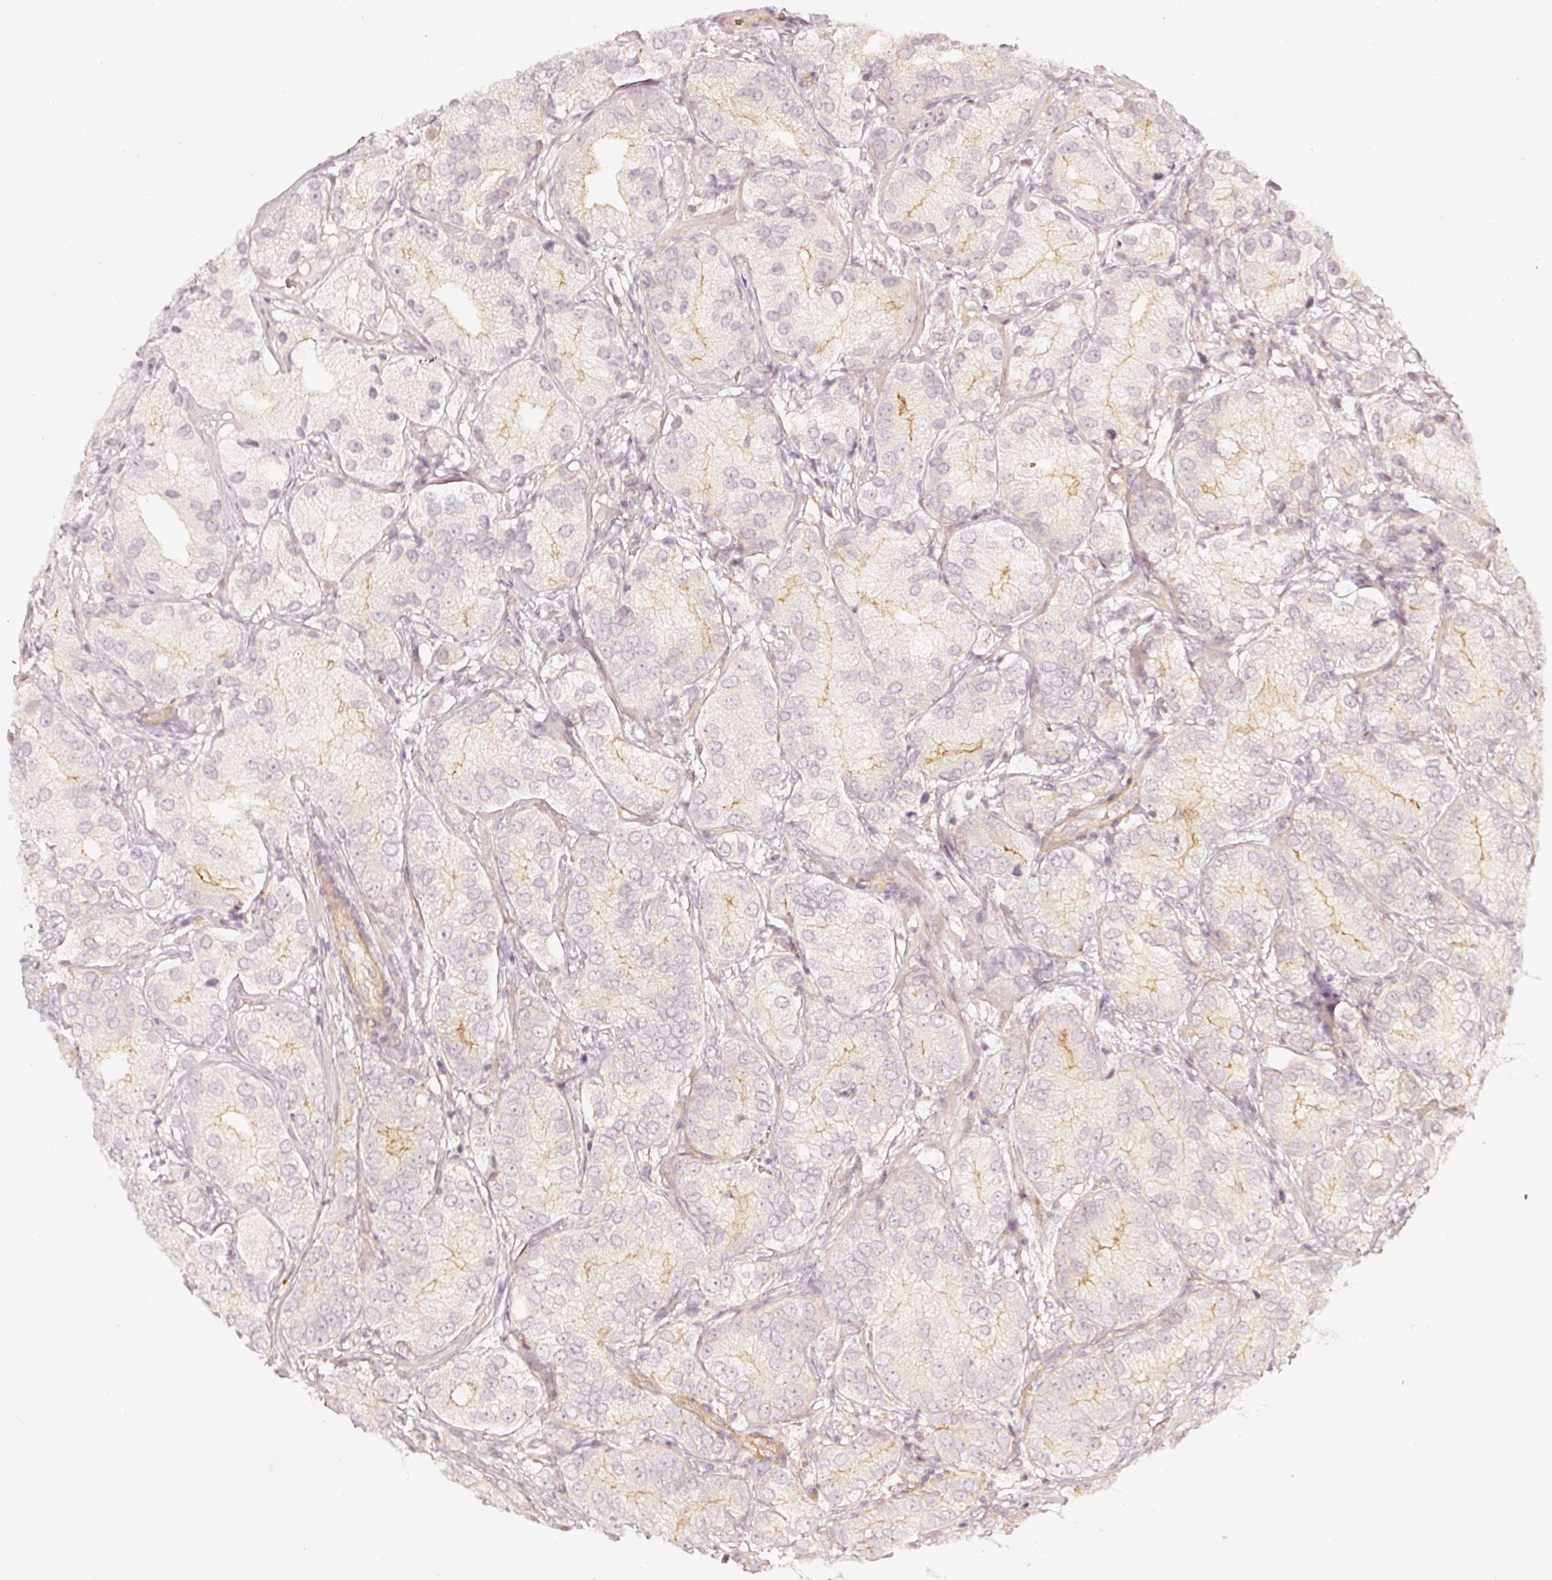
{"staining": {"intensity": "moderate", "quantity": "25%-75%", "location": "cytoplasmic/membranous"}, "tissue": "prostate cancer", "cell_type": "Tumor cells", "image_type": "cancer", "snomed": [{"axis": "morphology", "description": "Adenocarcinoma, High grade"}, {"axis": "topography", "description": "Prostate"}], "caption": "This photomicrograph exhibits IHC staining of human prostate cancer (adenocarcinoma (high-grade)), with medium moderate cytoplasmic/membranous positivity in approximately 25%-75% of tumor cells.", "gene": "DRD2", "patient": {"sex": "male", "age": 82}}